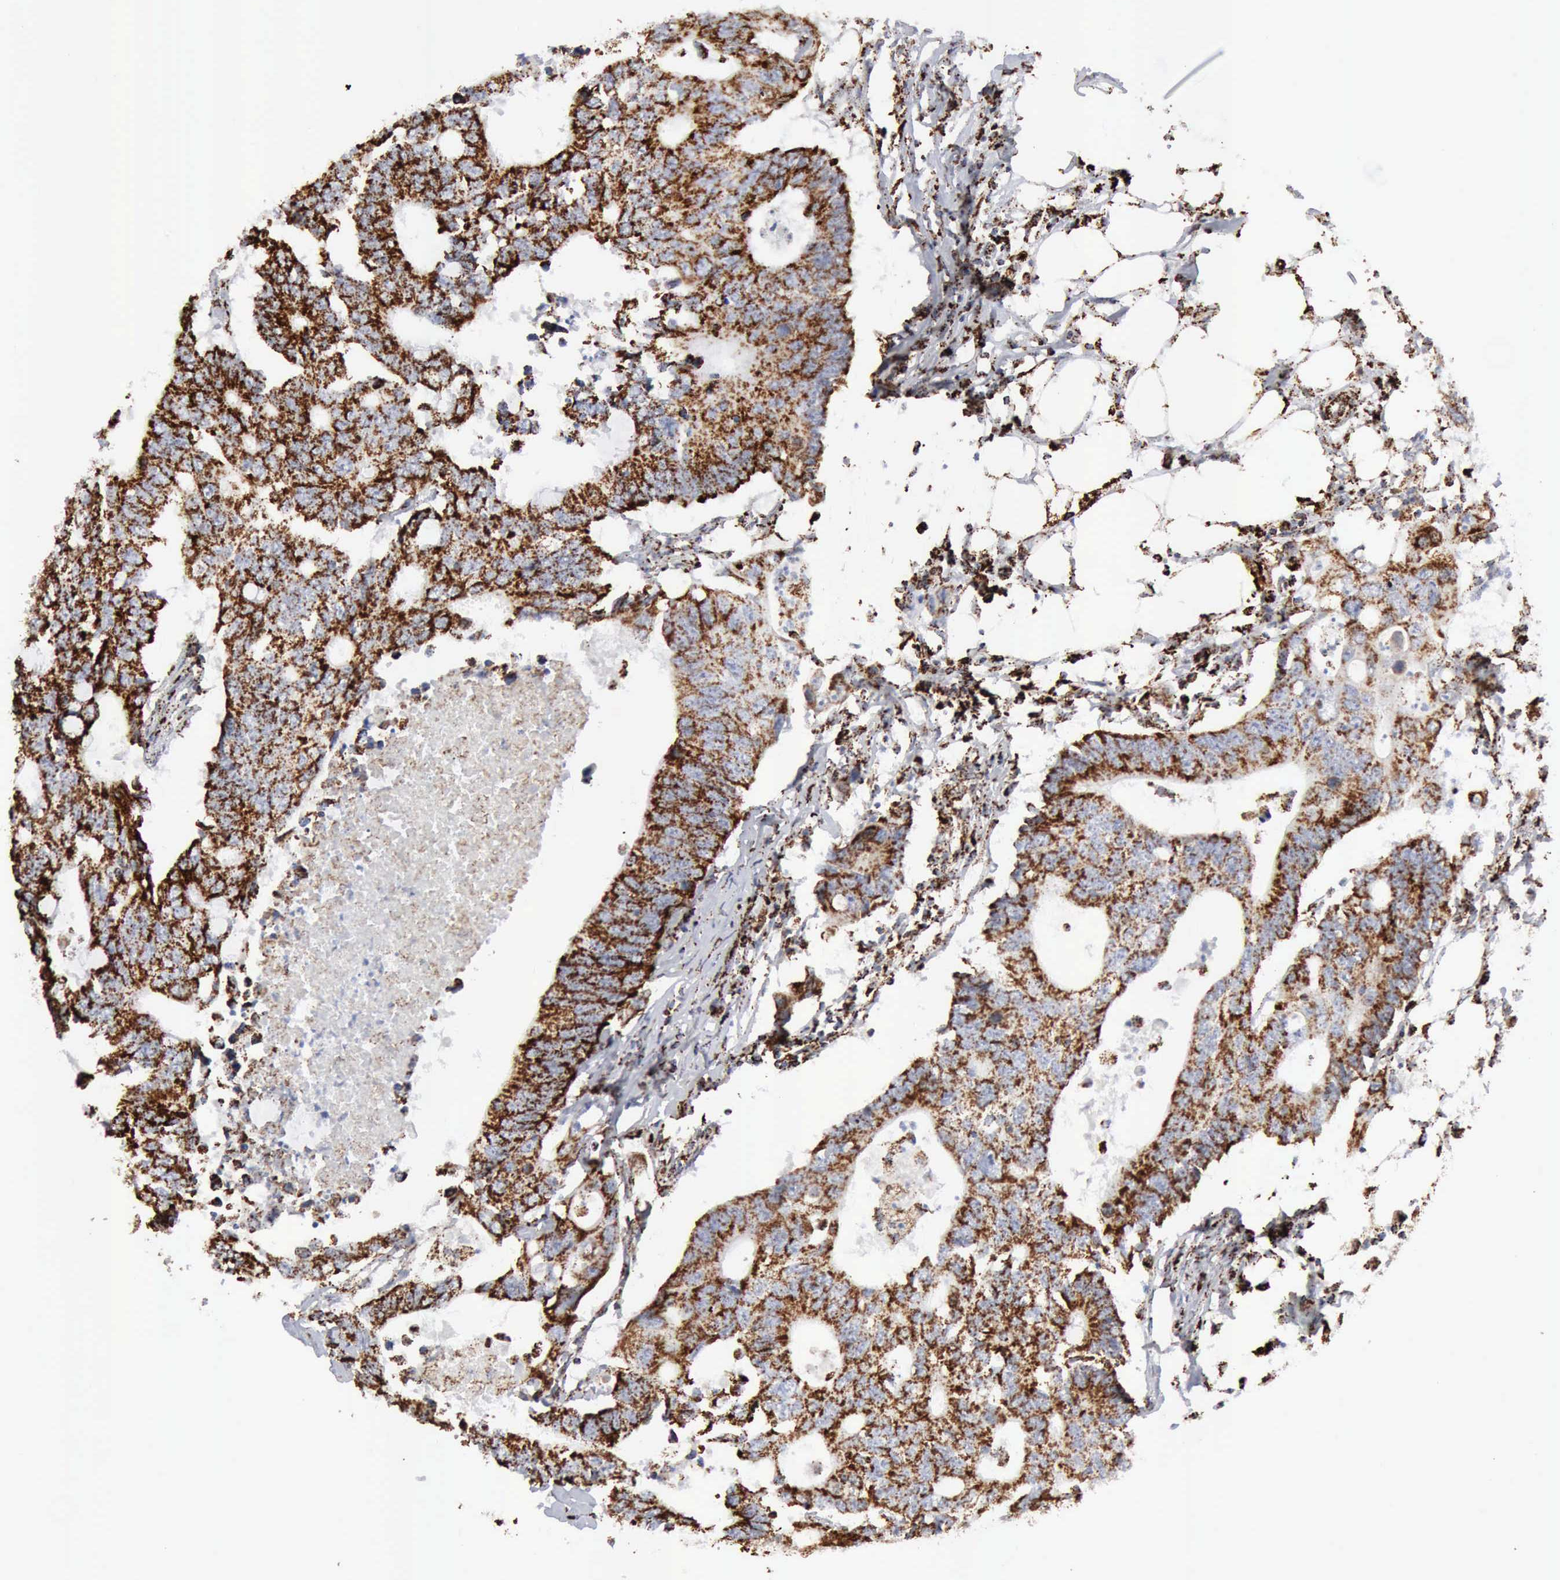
{"staining": {"intensity": "strong", "quantity": ">75%", "location": "cytoplasmic/membranous"}, "tissue": "colorectal cancer", "cell_type": "Tumor cells", "image_type": "cancer", "snomed": [{"axis": "morphology", "description": "Adenocarcinoma, NOS"}, {"axis": "topography", "description": "Colon"}], "caption": "High-power microscopy captured an IHC histopathology image of adenocarcinoma (colorectal), revealing strong cytoplasmic/membranous expression in about >75% of tumor cells.", "gene": "ACO2", "patient": {"sex": "male", "age": 71}}